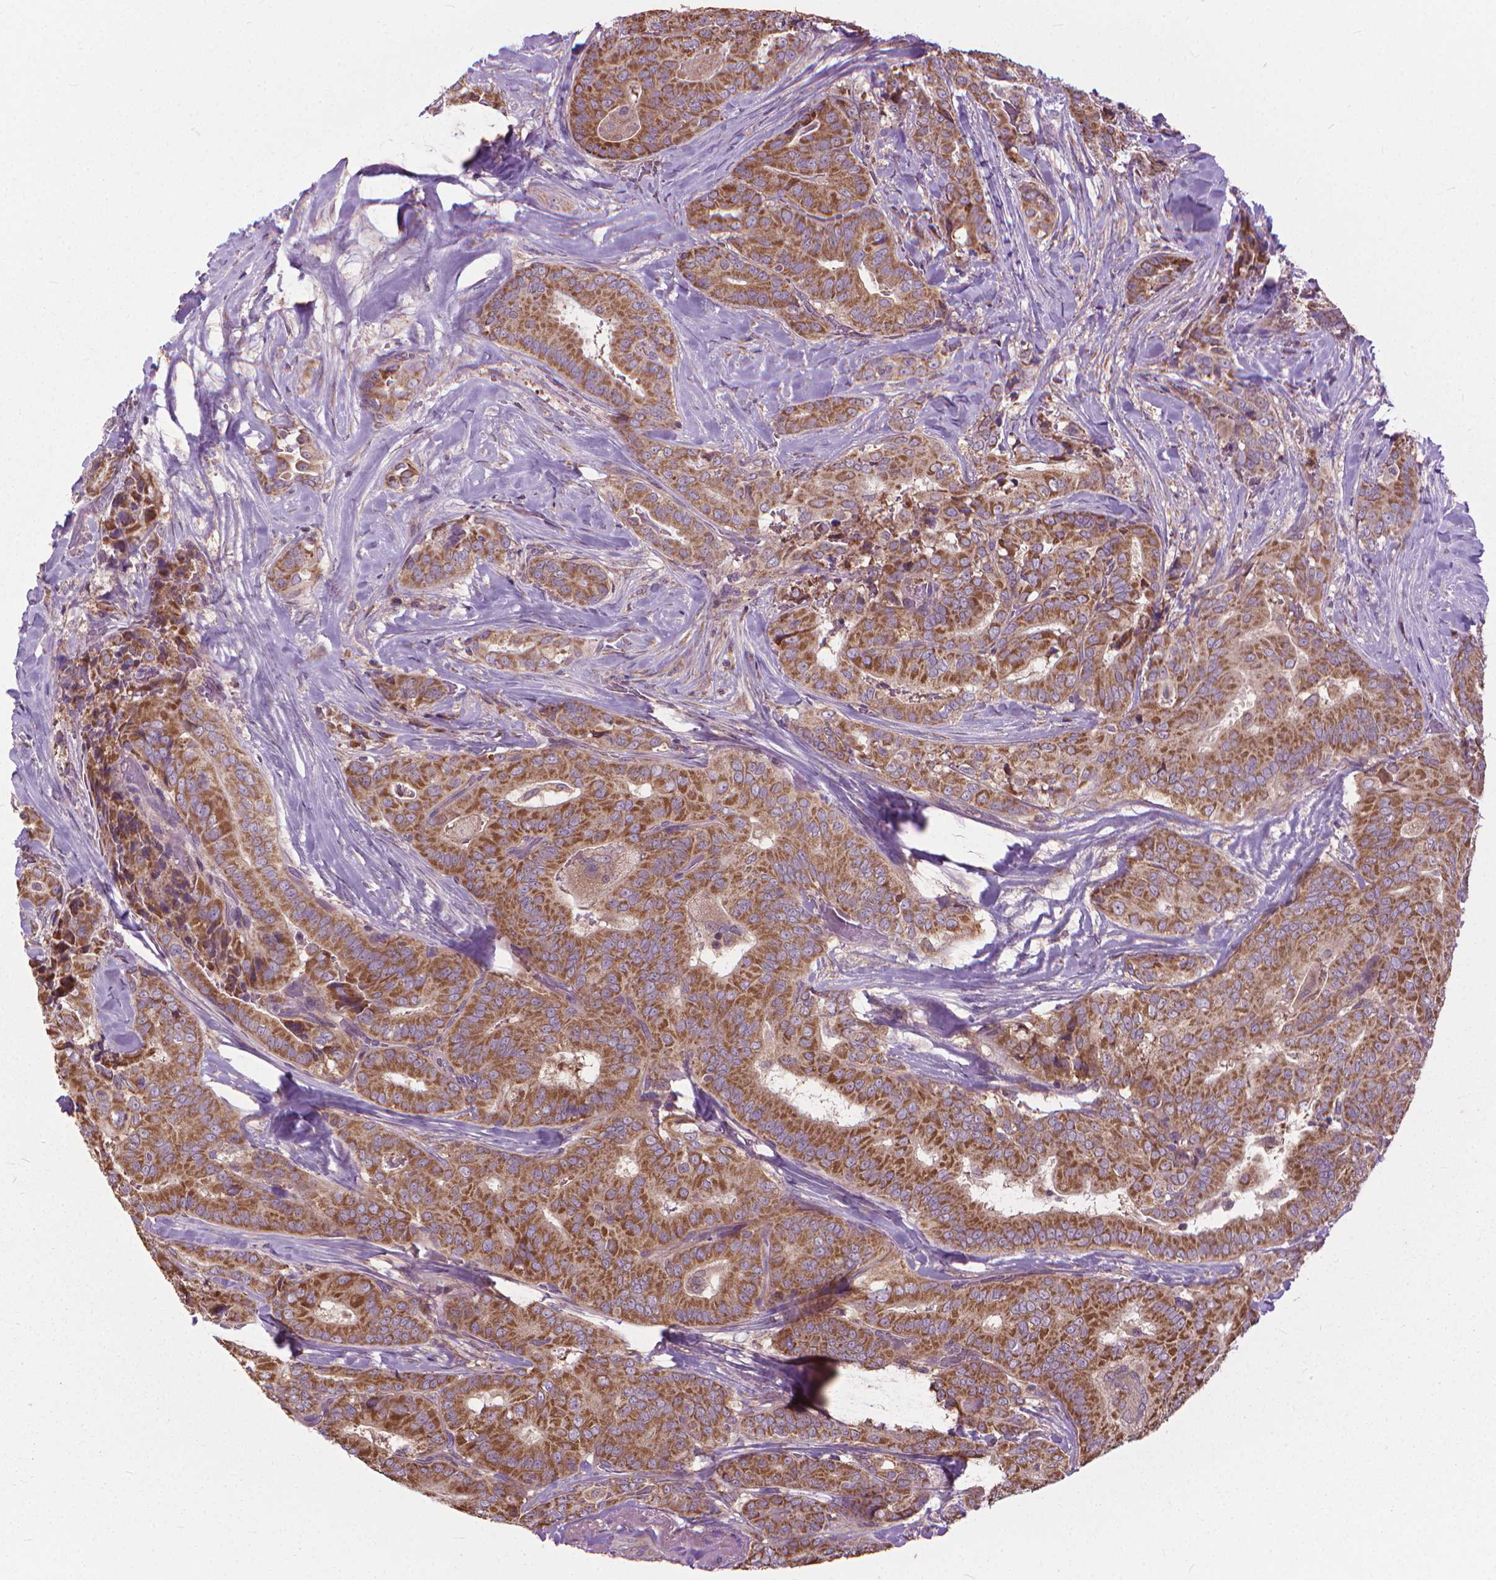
{"staining": {"intensity": "strong", "quantity": ">75%", "location": "cytoplasmic/membranous"}, "tissue": "thyroid cancer", "cell_type": "Tumor cells", "image_type": "cancer", "snomed": [{"axis": "morphology", "description": "Papillary adenocarcinoma, NOS"}, {"axis": "topography", "description": "Thyroid gland"}], "caption": "Human papillary adenocarcinoma (thyroid) stained for a protein (brown) displays strong cytoplasmic/membranous positive staining in about >75% of tumor cells.", "gene": "NUDT1", "patient": {"sex": "male", "age": 61}}